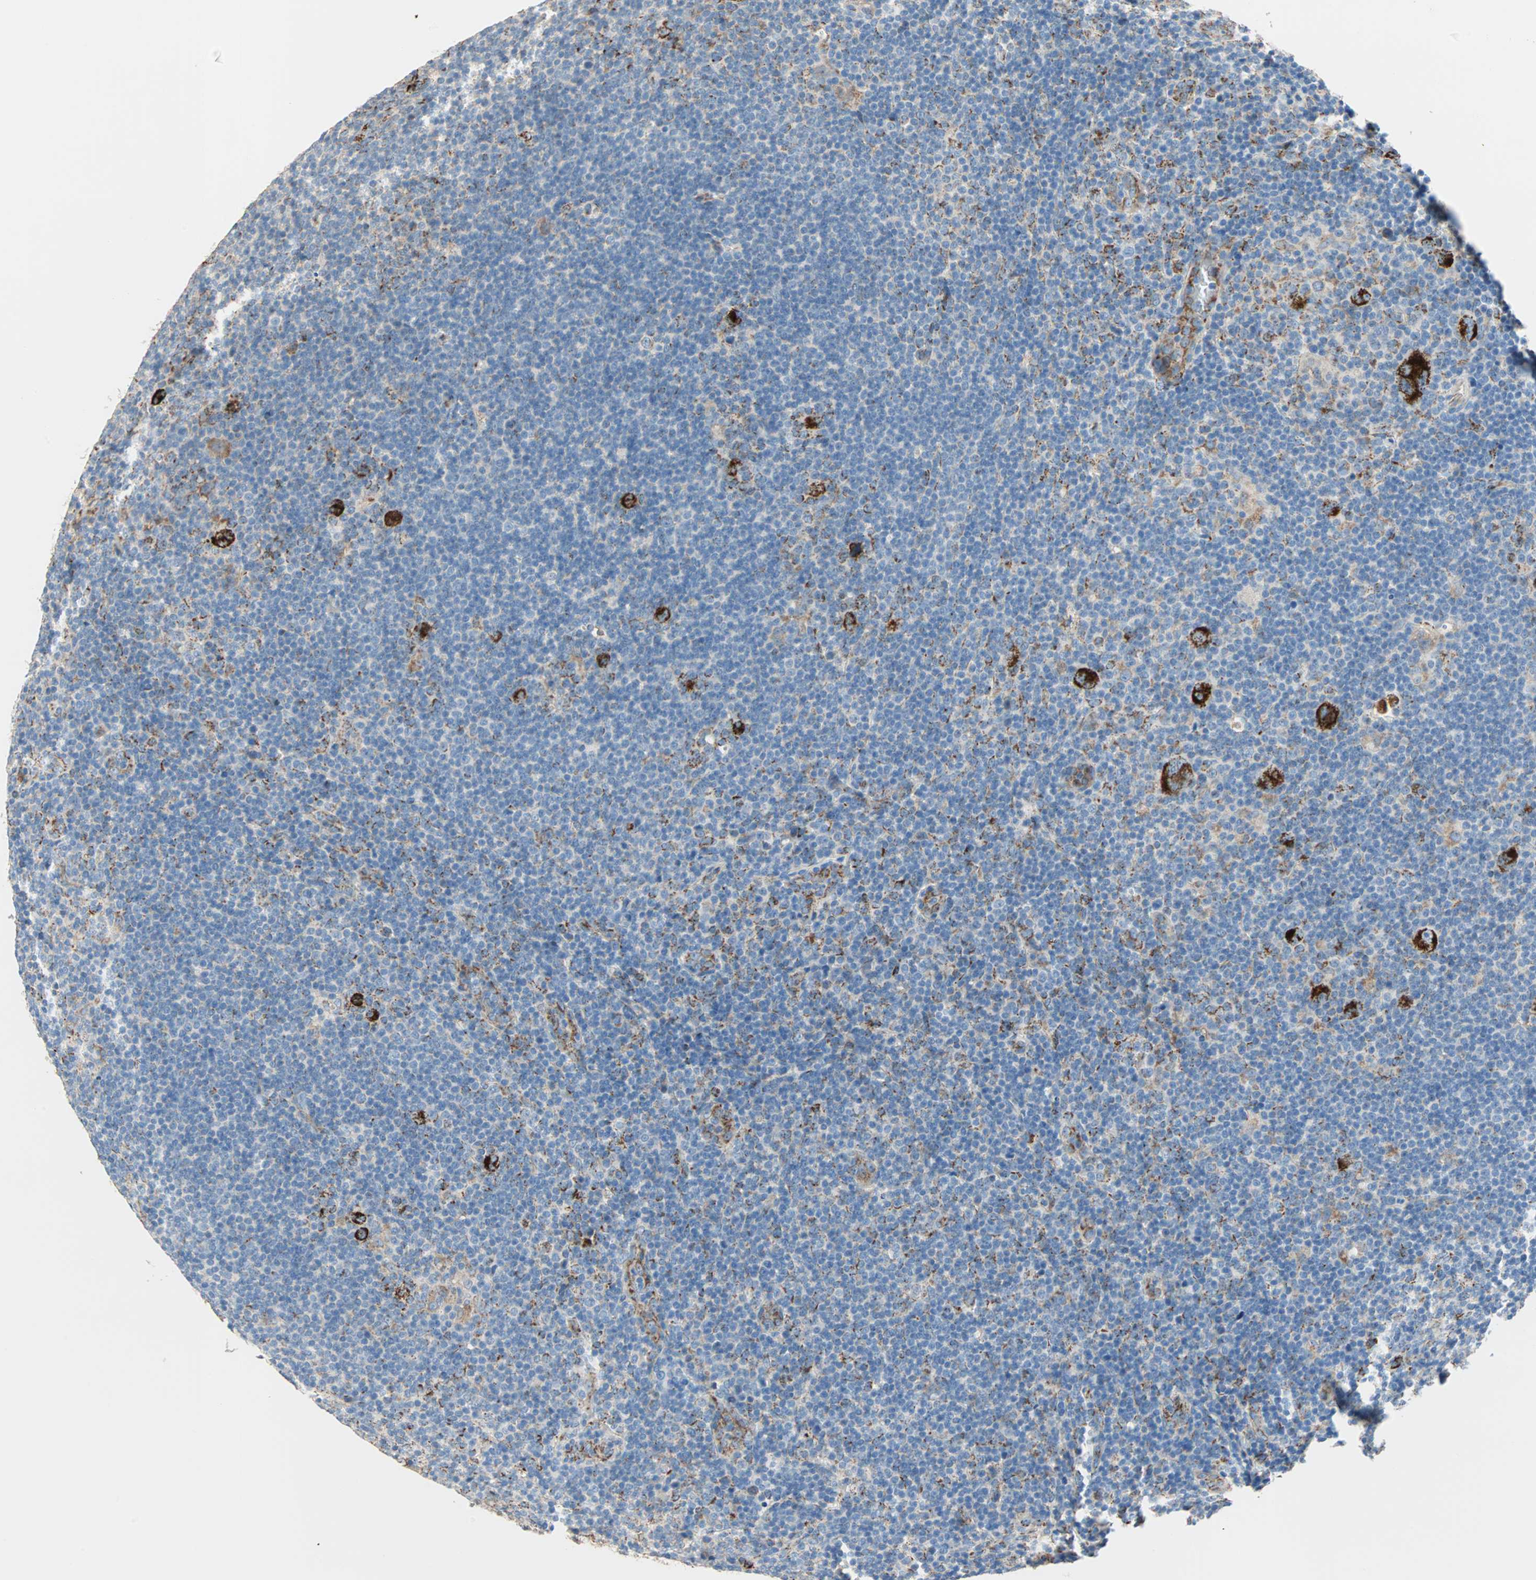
{"staining": {"intensity": "strong", "quantity": ">75%", "location": "cytoplasmic/membranous"}, "tissue": "lymphoma", "cell_type": "Tumor cells", "image_type": "cancer", "snomed": [{"axis": "morphology", "description": "Hodgkin's disease, NOS"}, {"axis": "topography", "description": "Lymph node"}], "caption": "Strong cytoplasmic/membranous expression for a protein is seen in approximately >75% of tumor cells of lymphoma using immunohistochemistry (IHC).", "gene": "TST", "patient": {"sex": "female", "age": 57}}